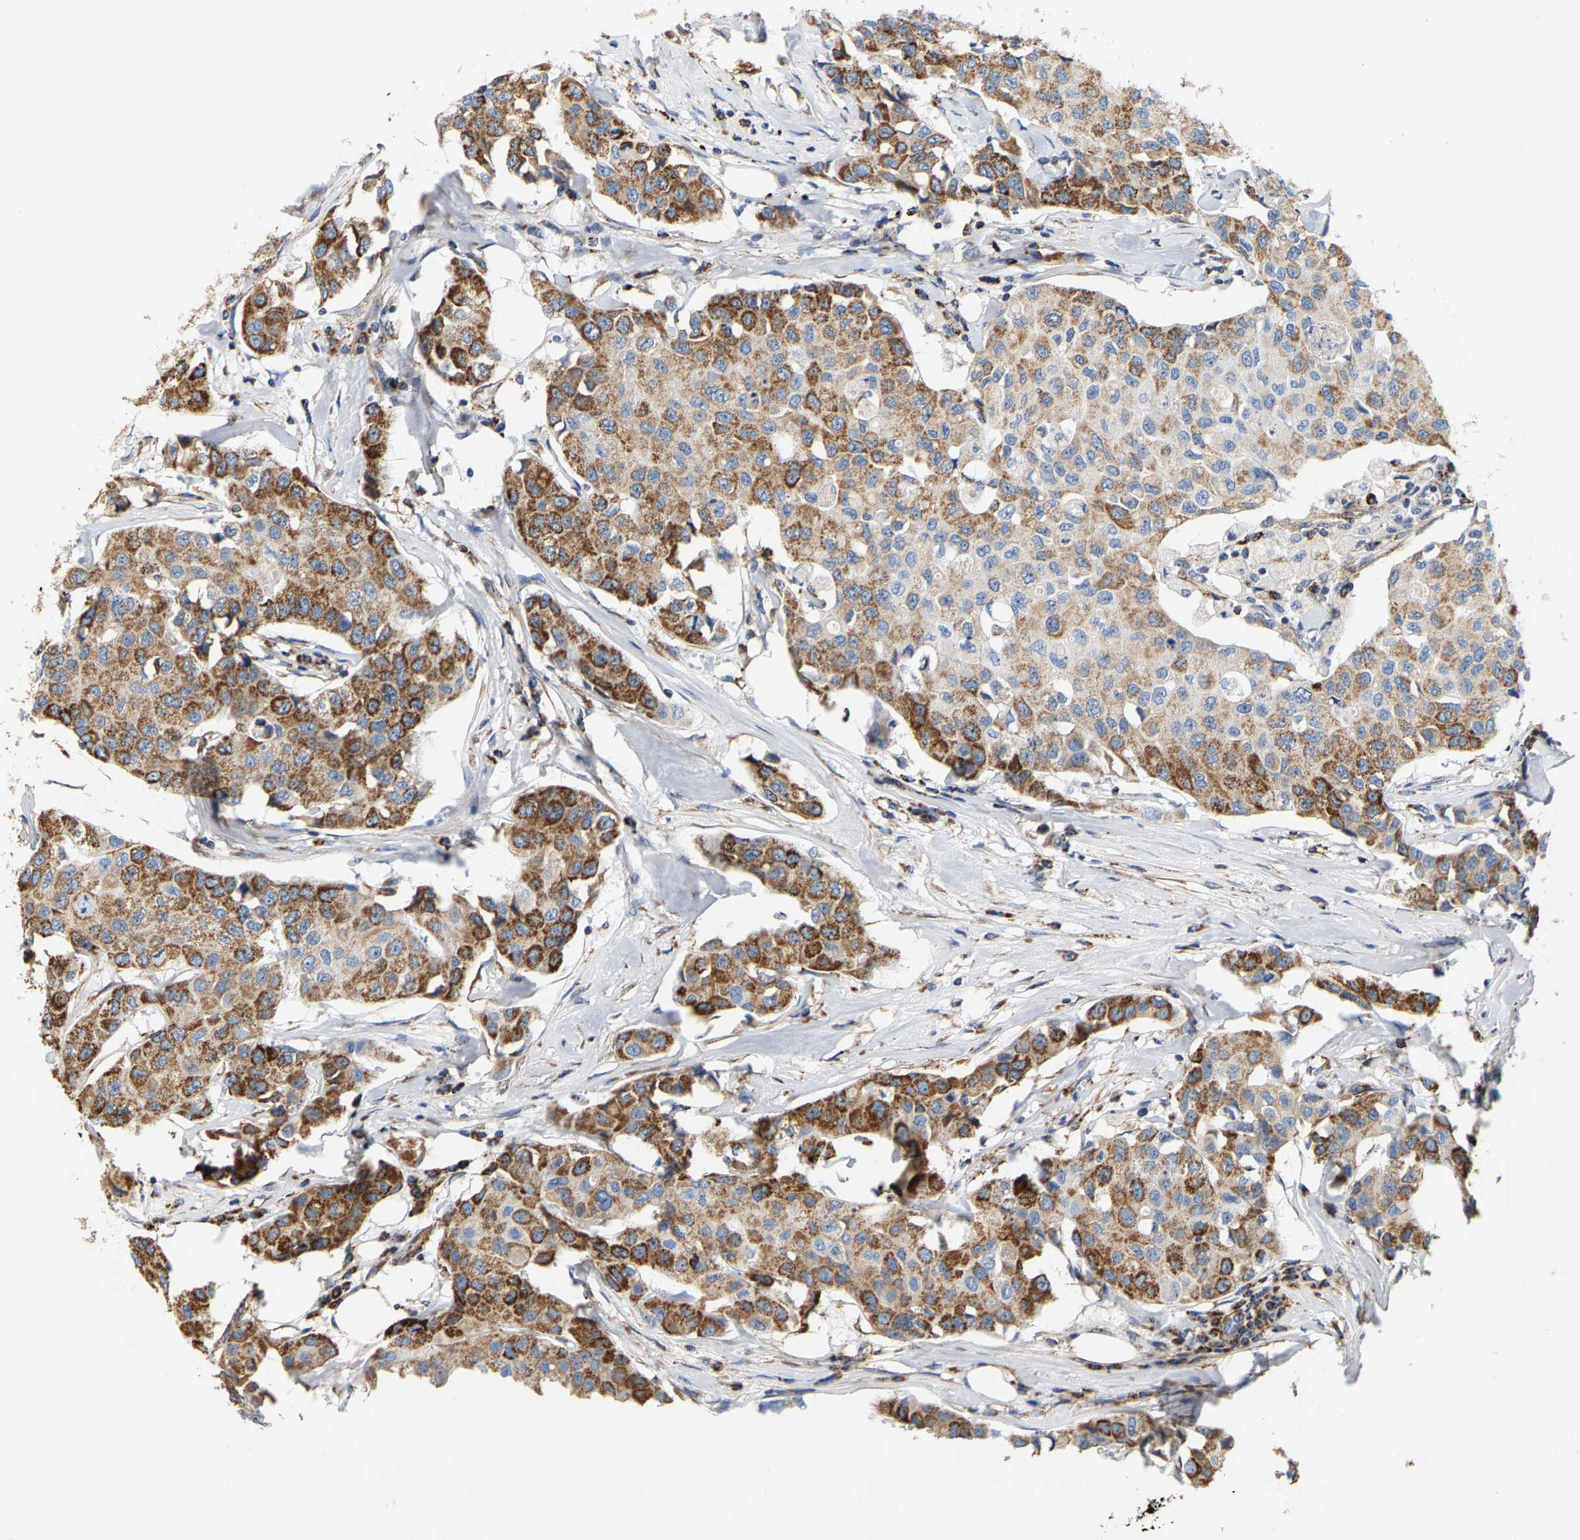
{"staining": {"intensity": "moderate", "quantity": ">75%", "location": "cytoplasmic/membranous"}, "tissue": "breast cancer", "cell_type": "Tumor cells", "image_type": "cancer", "snomed": [{"axis": "morphology", "description": "Duct carcinoma"}, {"axis": "topography", "description": "Breast"}], "caption": "A brown stain highlights moderate cytoplasmic/membranous staining of a protein in human breast cancer tumor cells.", "gene": "SHMT2", "patient": {"sex": "female", "age": 80}}